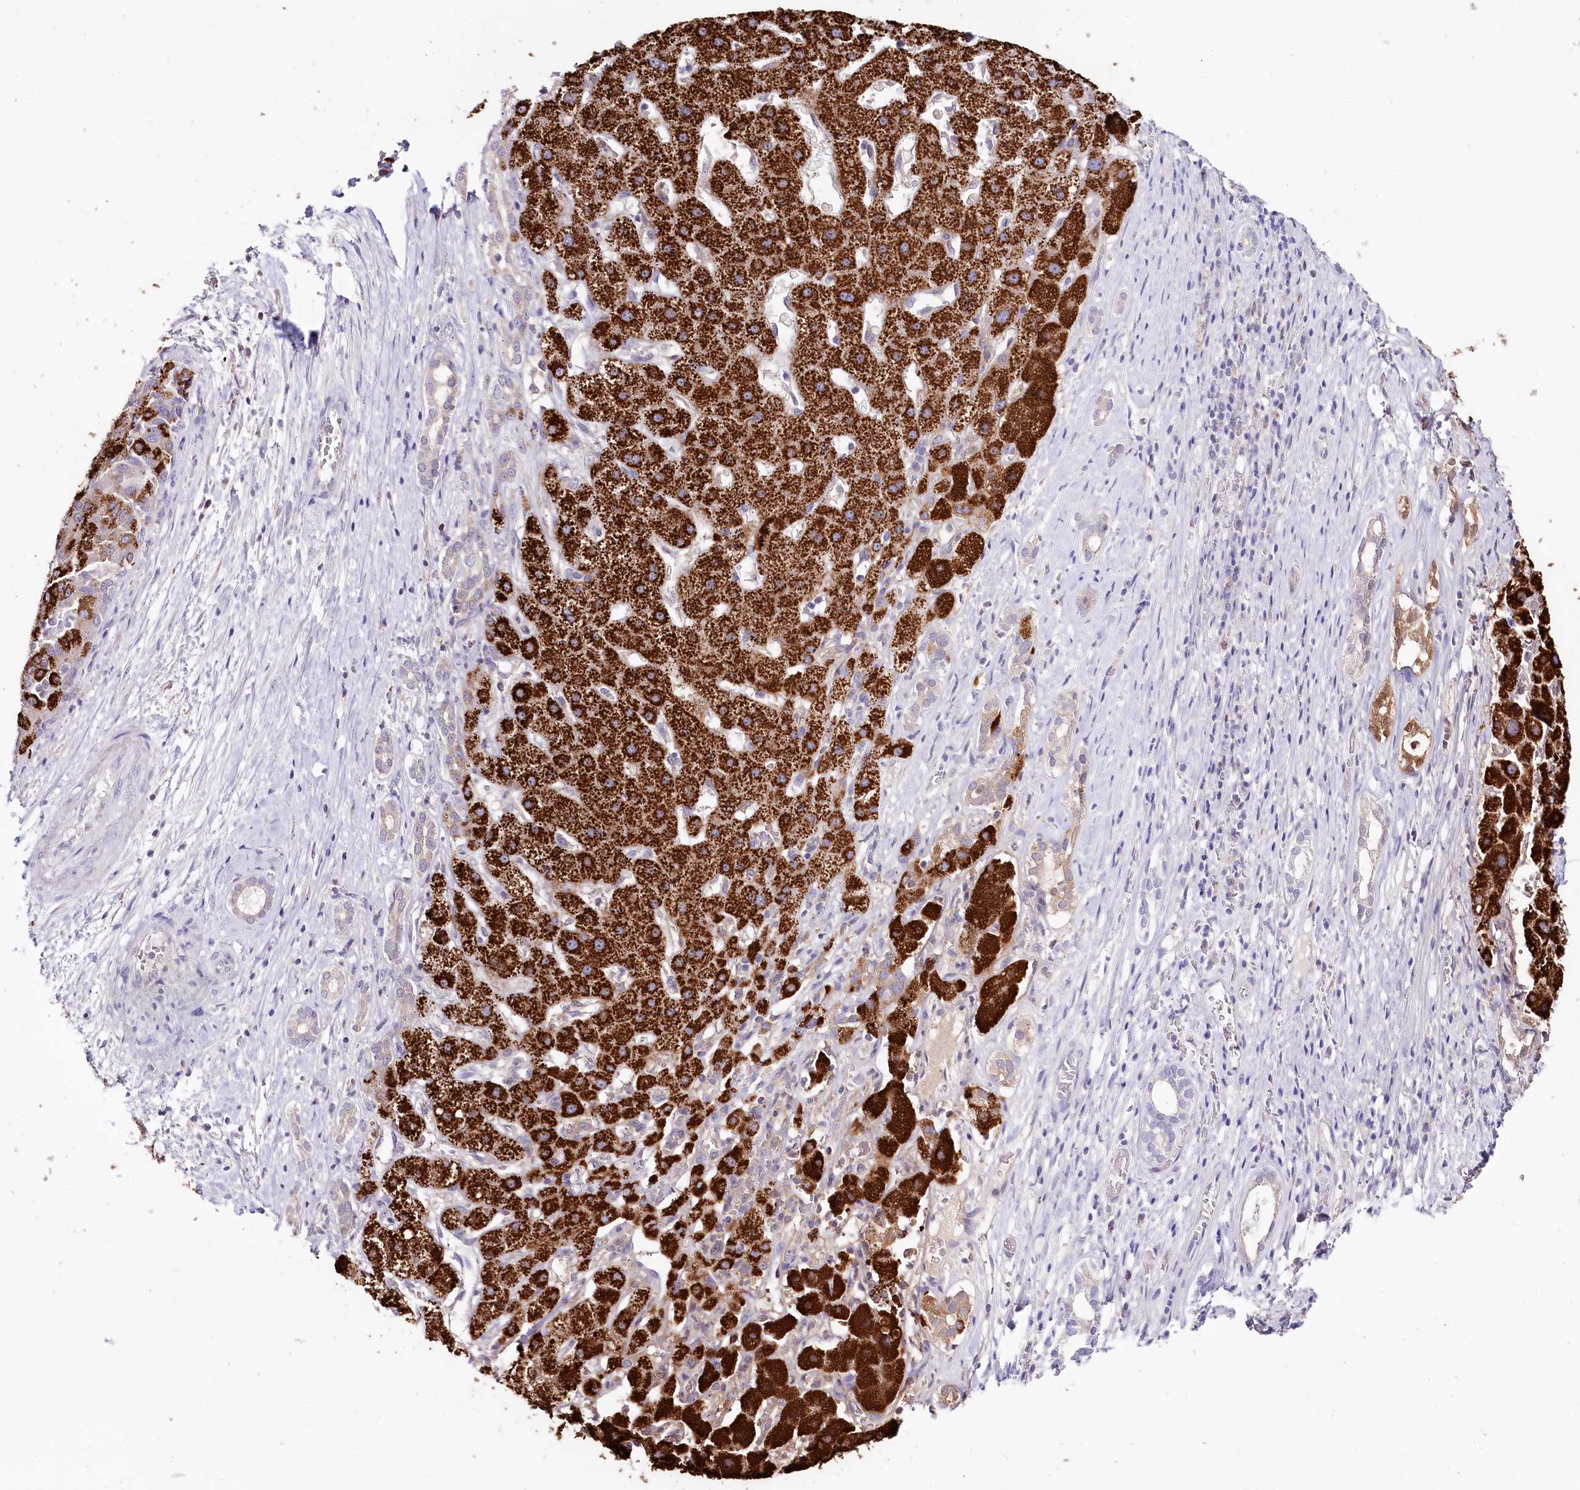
{"staining": {"intensity": "strong", "quantity": ">75%", "location": "cytoplasmic/membranous"}, "tissue": "liver cancer", "cell_type": "Tumor cells", "image_type": "cancer", "snomed": [{"axis": "morphology", "description": "Carcinoma, Hepatocellular, NOS"}, {"axis": "topography", "description": "Liver"}], "caption": "A micrograph showing strong cytoplasmic/membranous expression in approximately >75% of tumor cells in liver cancer, as visualized by brown immunohistochemical staining.", "gene": "DAPK1", "patient": {"sex": "male", "age": 65}}